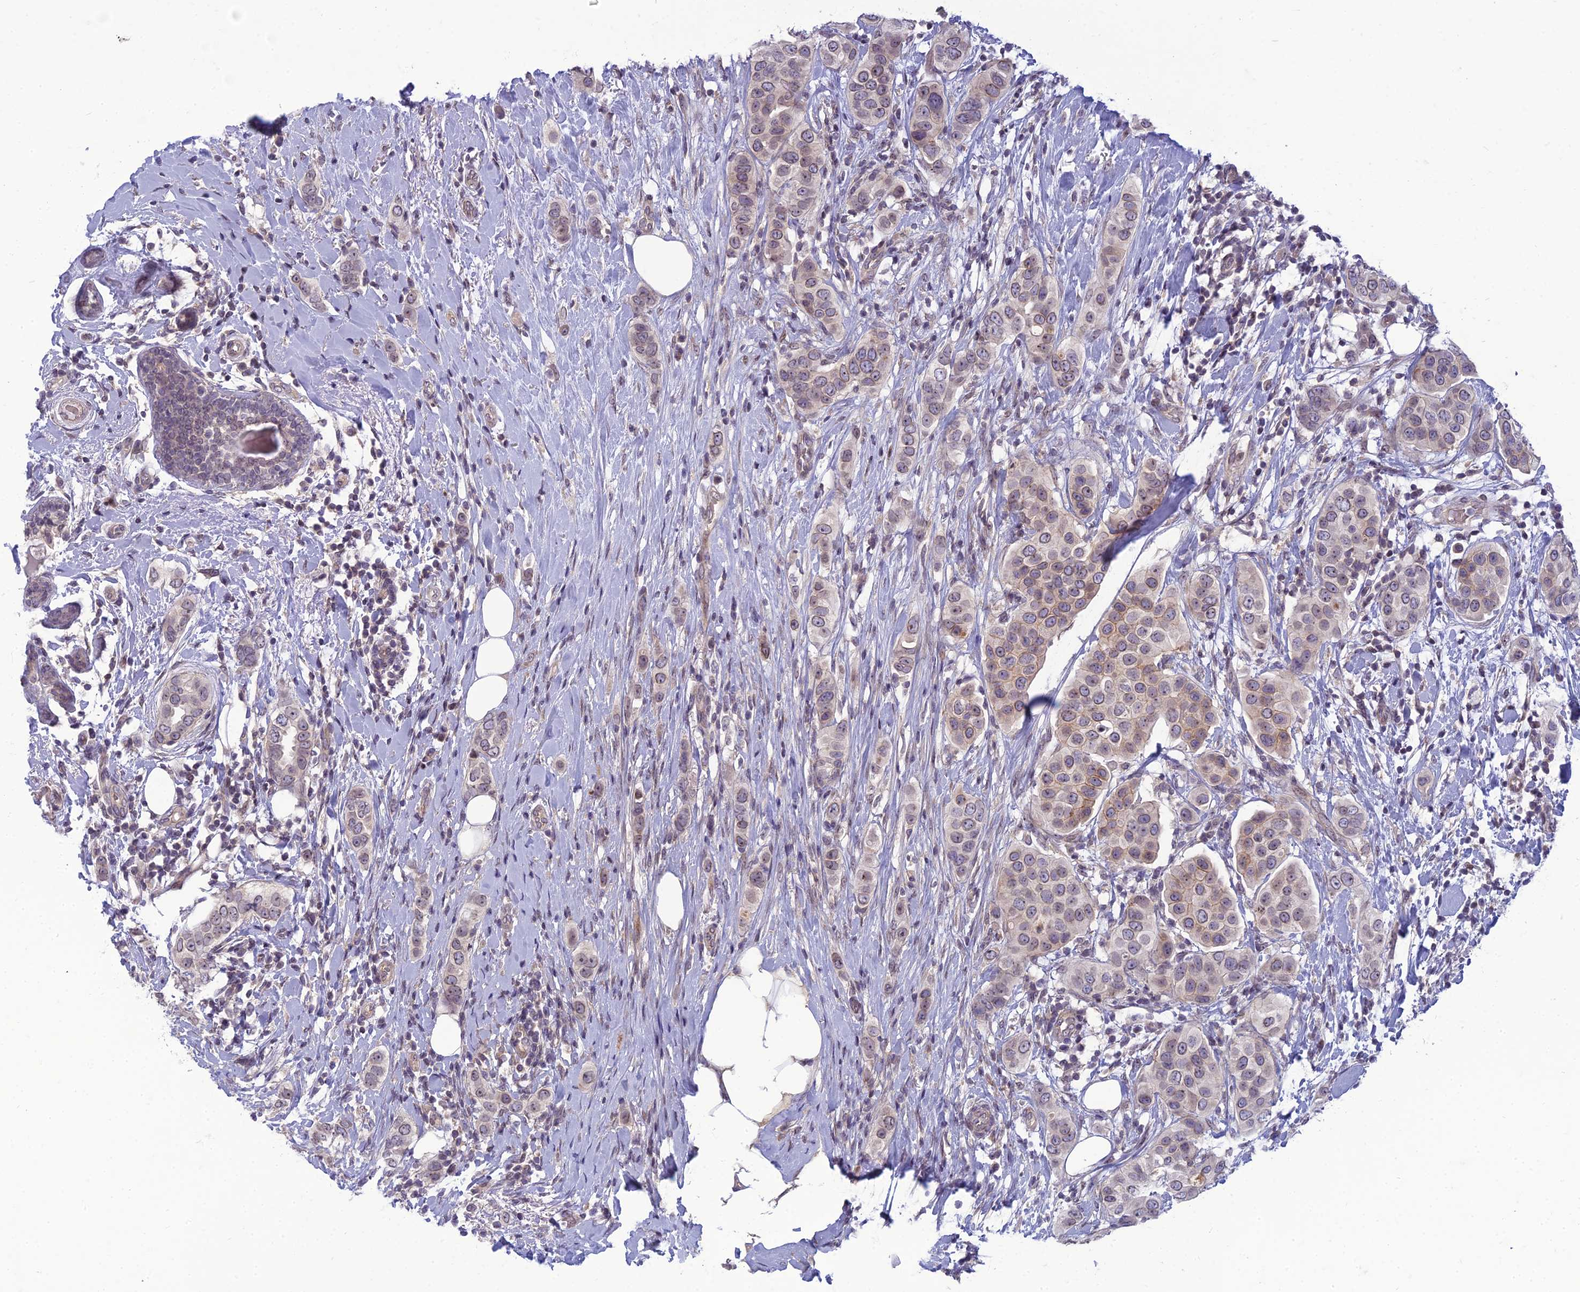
{"staining": {"intensity": "weak", "quantity": "25%-75%", "location": "cytoplasmic/membranous"}, "tissue": "breast cancer", "cell_type": "Tumor cells", "image_type": "cancer", "snomed": [{"axis": "morphology", "description": "Lobular carcinoma"}, {"axis": "topography", "description": "Breast"}], "caption": "Immunohistochemistry image of neoplastic tissue: breast lobular carcinoma stained using IHC reveals low levels of weak protein expression localized specifically in the cytoplasmic/membranous of tumor cells, appearing as a cytoplasmic/membranous brown color.", "gene": "DTX2", "patient": {"sex": "female", "age": 51}}